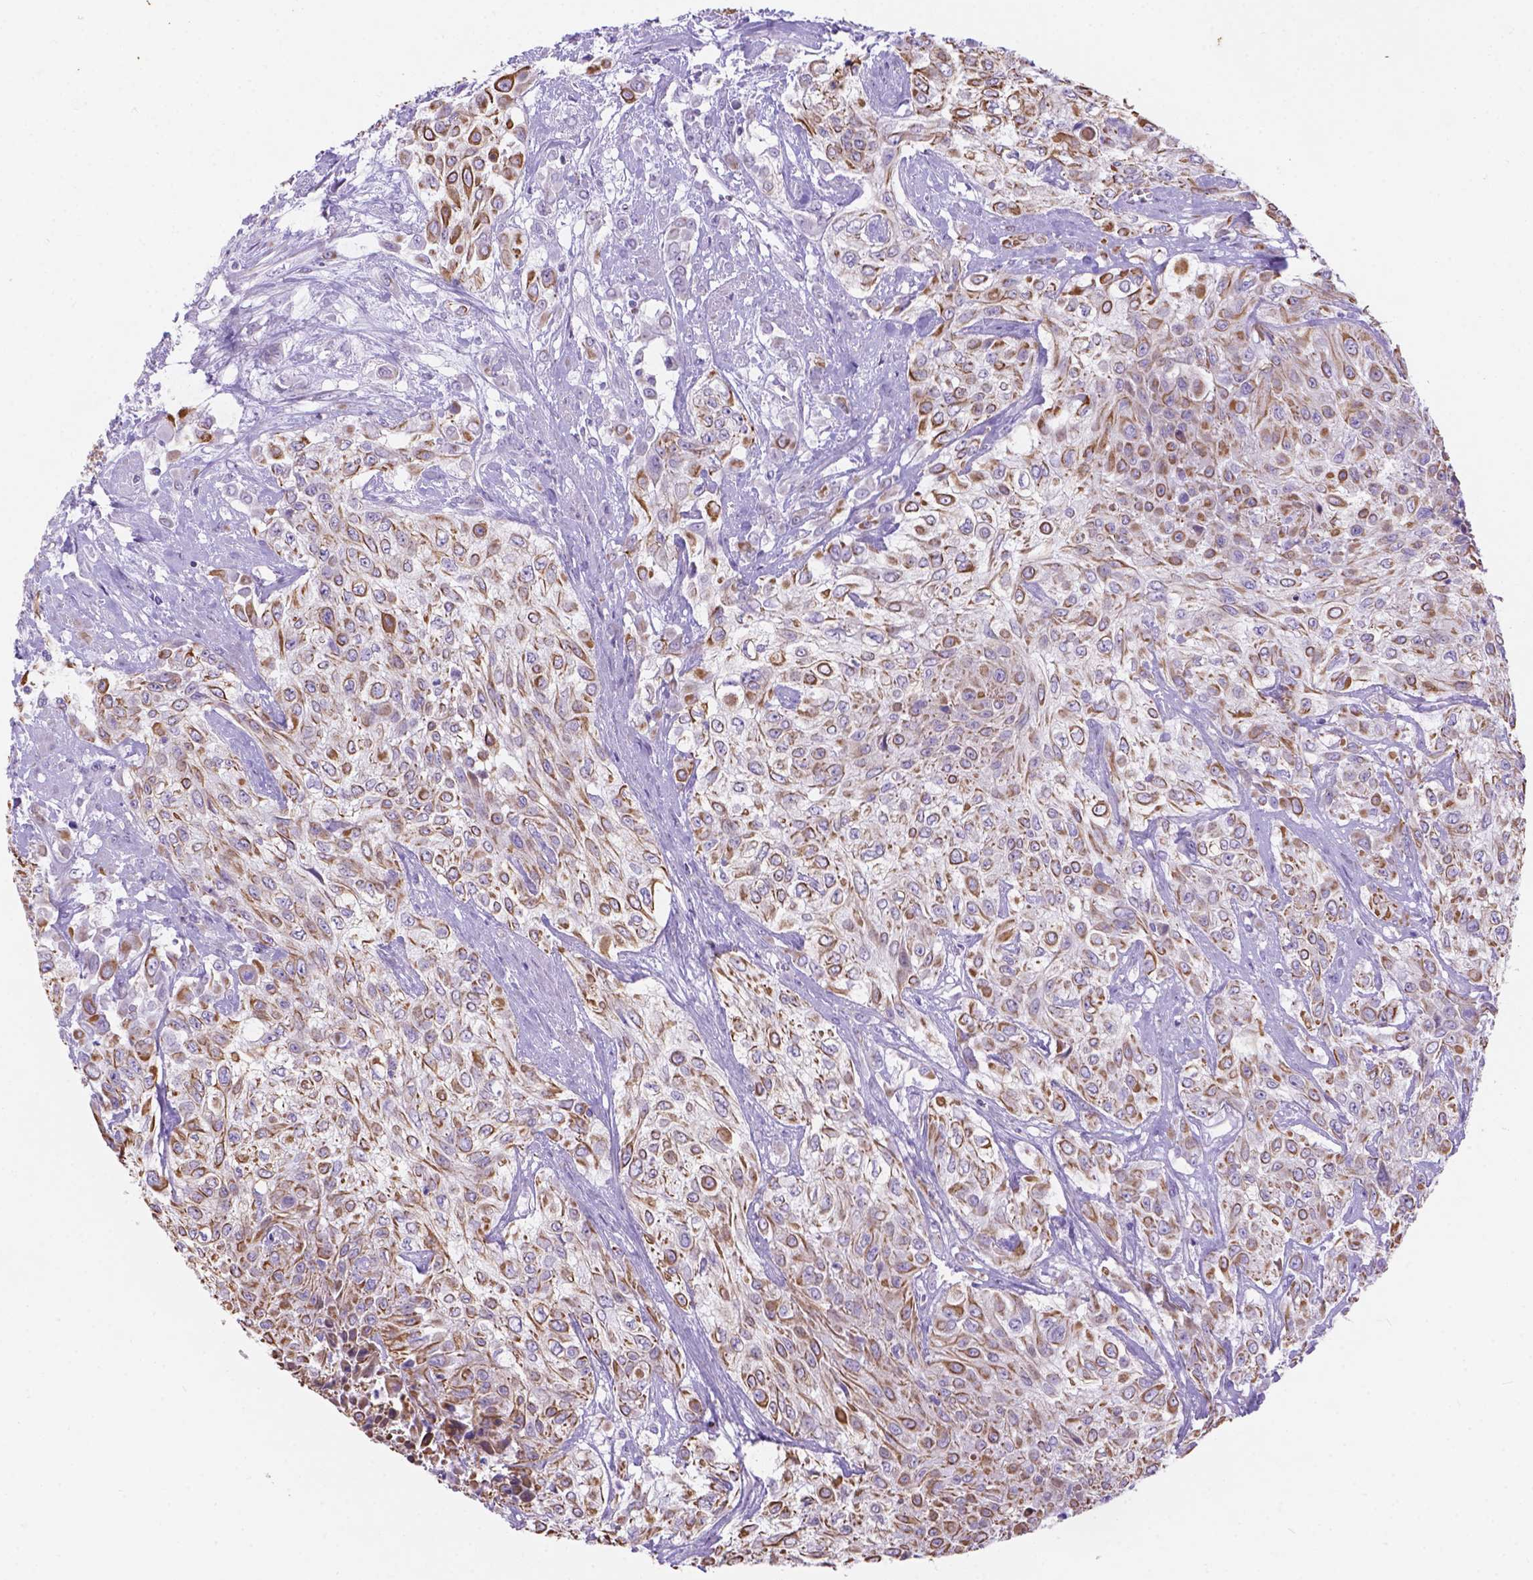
{"staining": {"intensity": "moderate", "quantity": ">75%", "location": "cytoplasmic/membranous"}, "tissue": "urothelial cancer", "cell_type": "Tumor cells", "image_type": "cancer", "snomed": [{"axis": "morphology", "description": "Urothelial carcinoma, High grade"}, {"axis": "topography", "description": "Urinary bladder"}], "caption": "Immunohistochemical staining of urothelial cancer reveals moderate cytoplasmic/membranous protein positivity in approximately >75% of tumor cells.", "gene": "DMWD", "patient": {"sex": "male", "age": 57}}